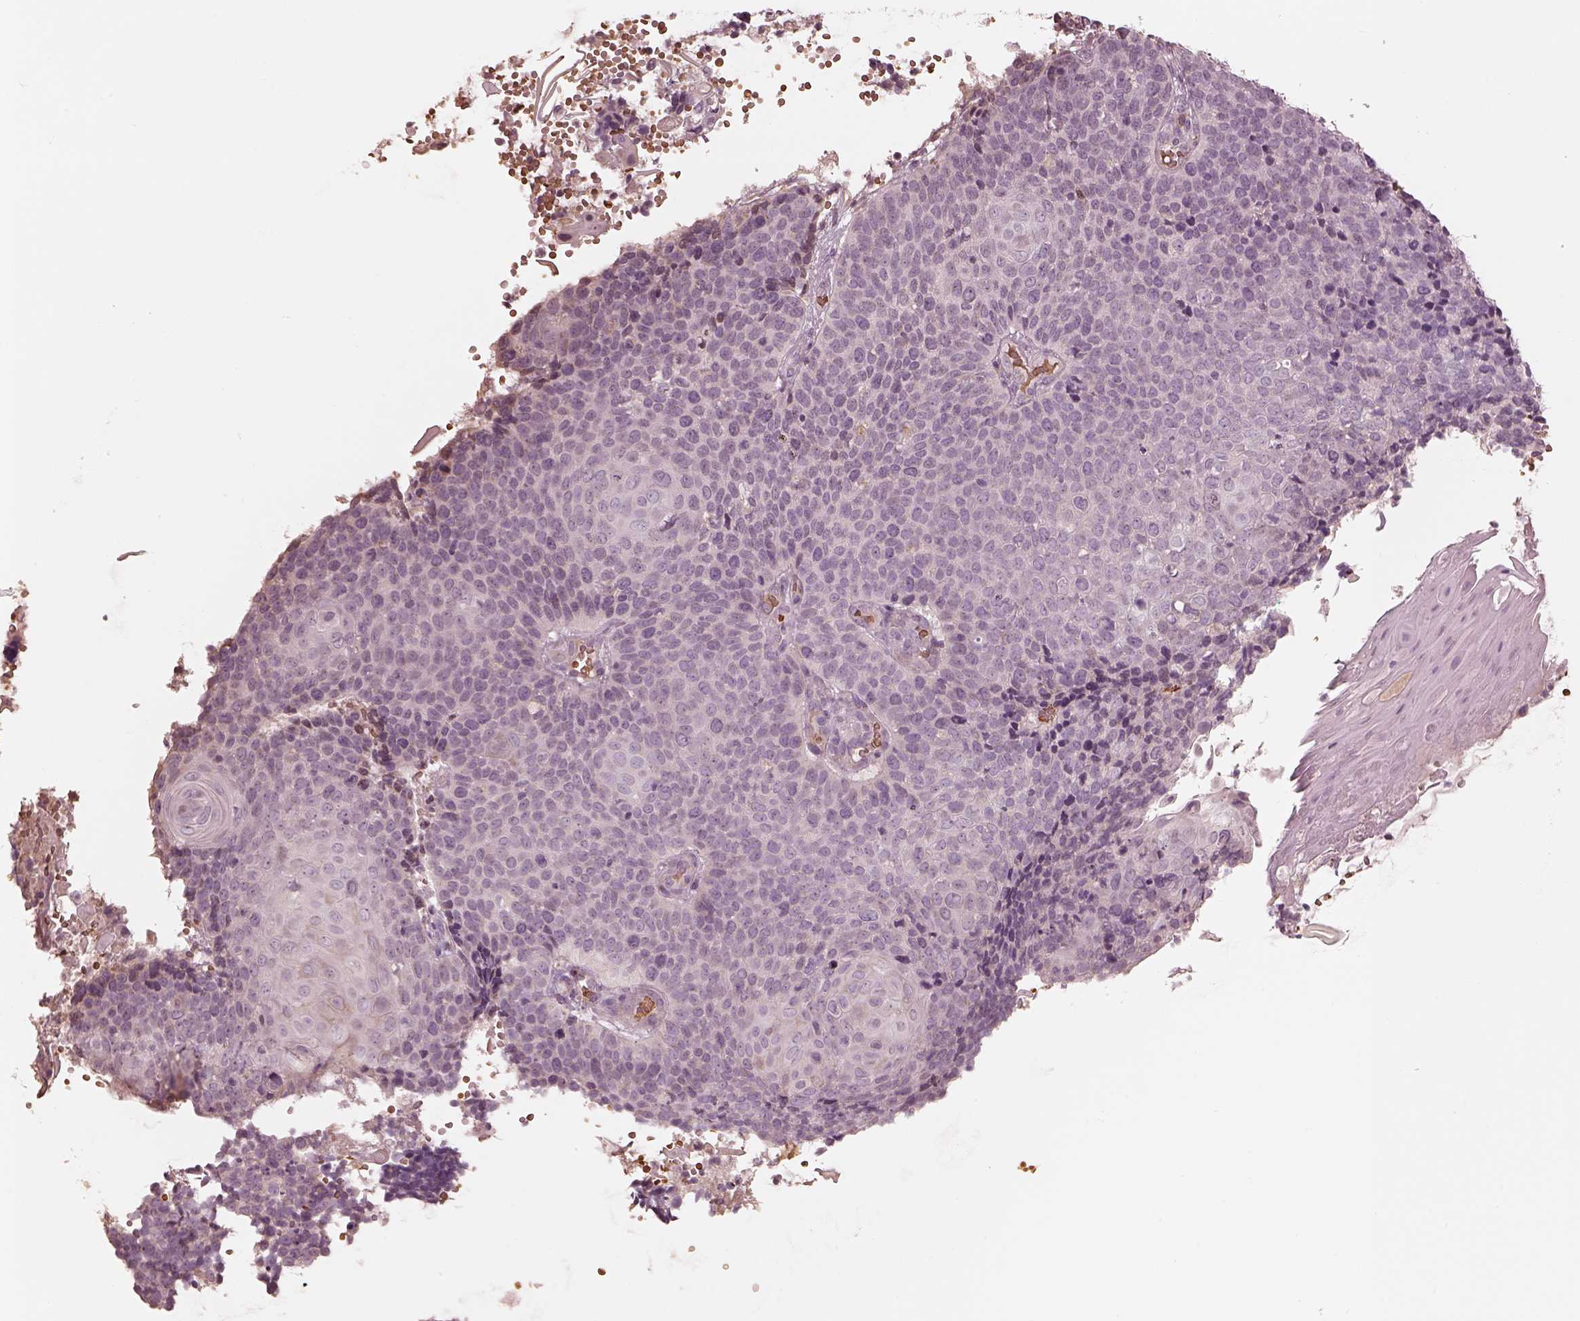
{"staining": {"intensity": "negative", "quantity": "none", "location": "none"}, "tissue": "cervical cancer", "cell_type": "Tumor cells", "image_type": "cancer", "snomed": [{"axis": "morphology", "description": "Squamous cell carcinoma, NOS"}, {"axis": "topography", "description": "Cervix"}], "caption": "Tumor cells show no significant staining in cervical squamous cell carcinoma.", "gene": "ANKLE1", "patient": {"sex": "female", "age": 39}}